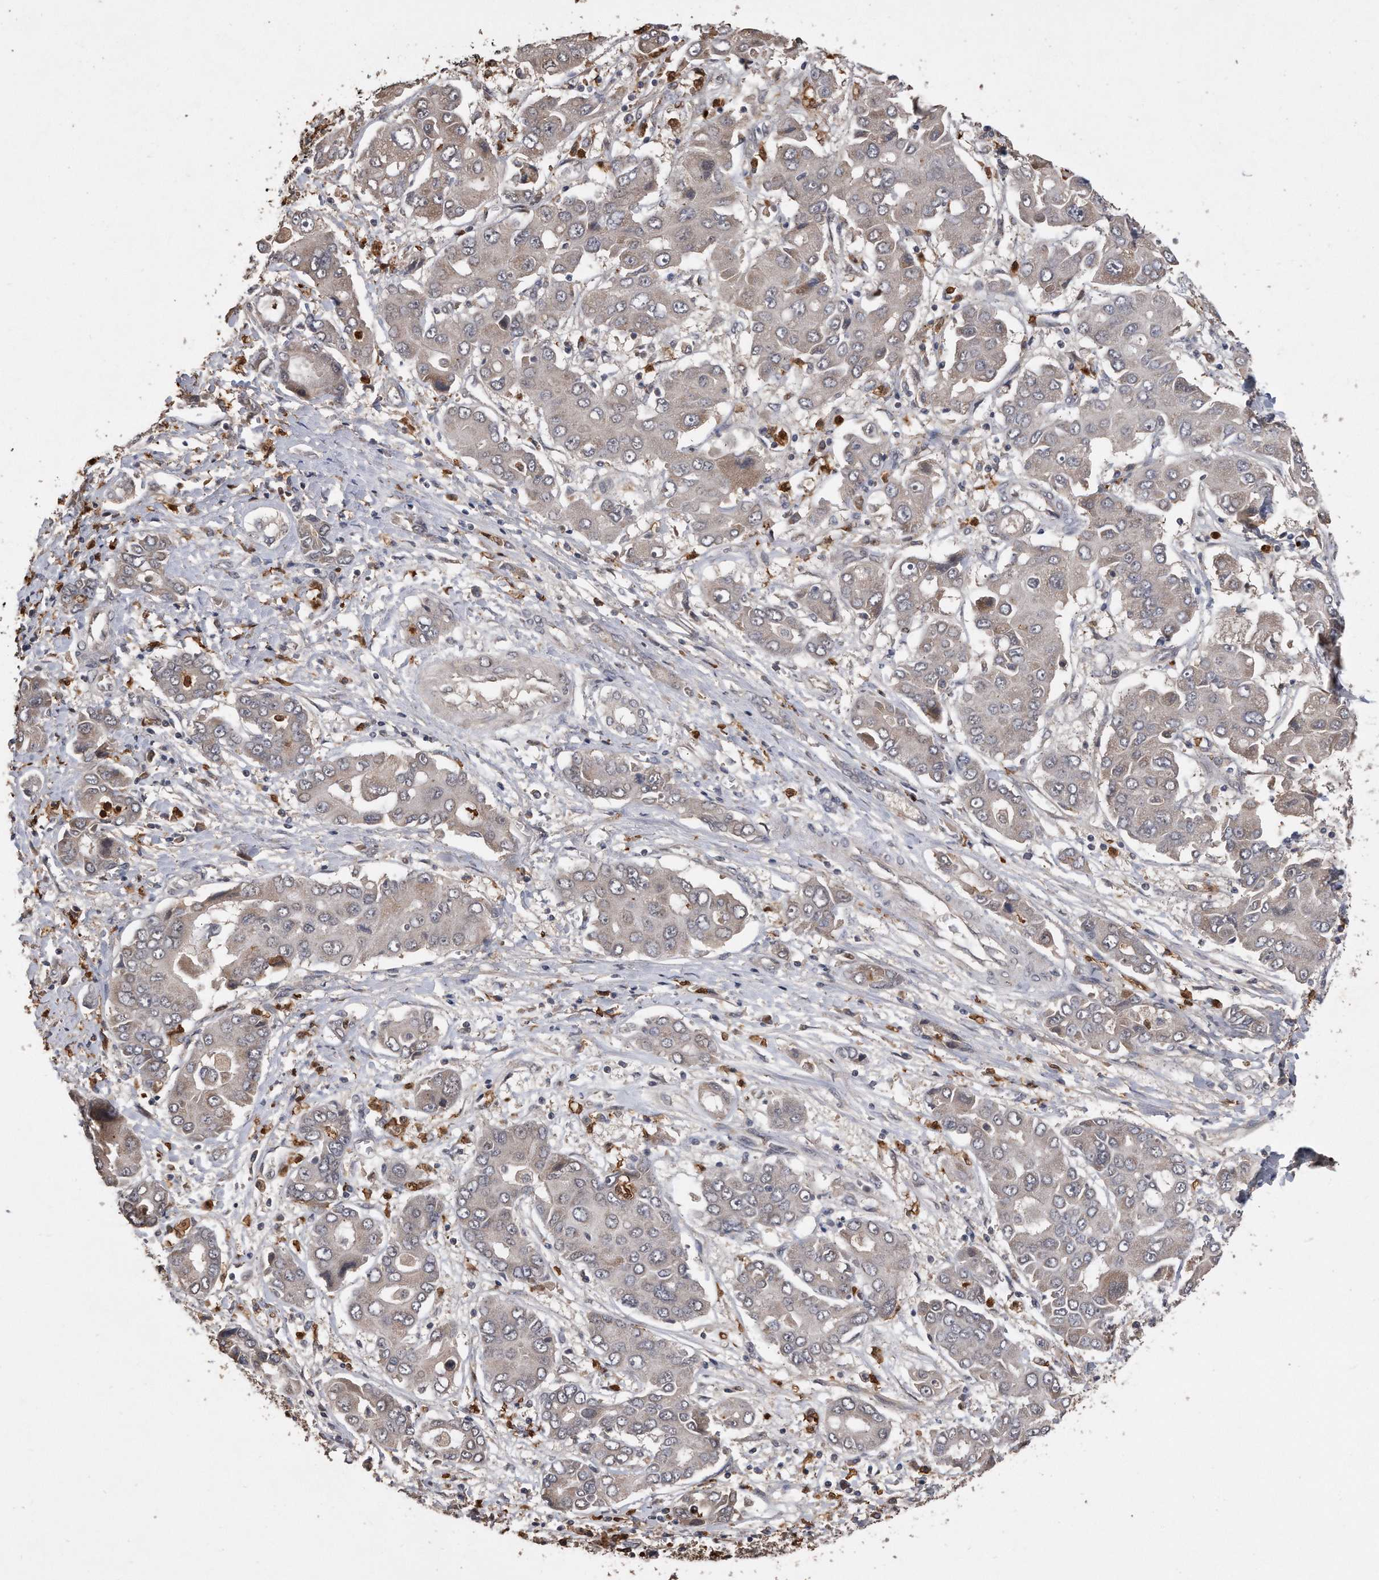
{"staining": {"intensity": "negative", "quantity": "none", "location": "none"}, "tissue": "liver cancer", "cell_type": "Tumor cells", "image_type": "cancer", "snomed": [{"axis": "morphology", "description": "Cholangiocarcinoma"}, {"axis": "topography", "description": "Liver"}], "caption": "There is no significant staining in tumor cells of liver cholangiocarcinoma.", "gene": "PELO", "patient": {"sex": "male", "age": 67}}